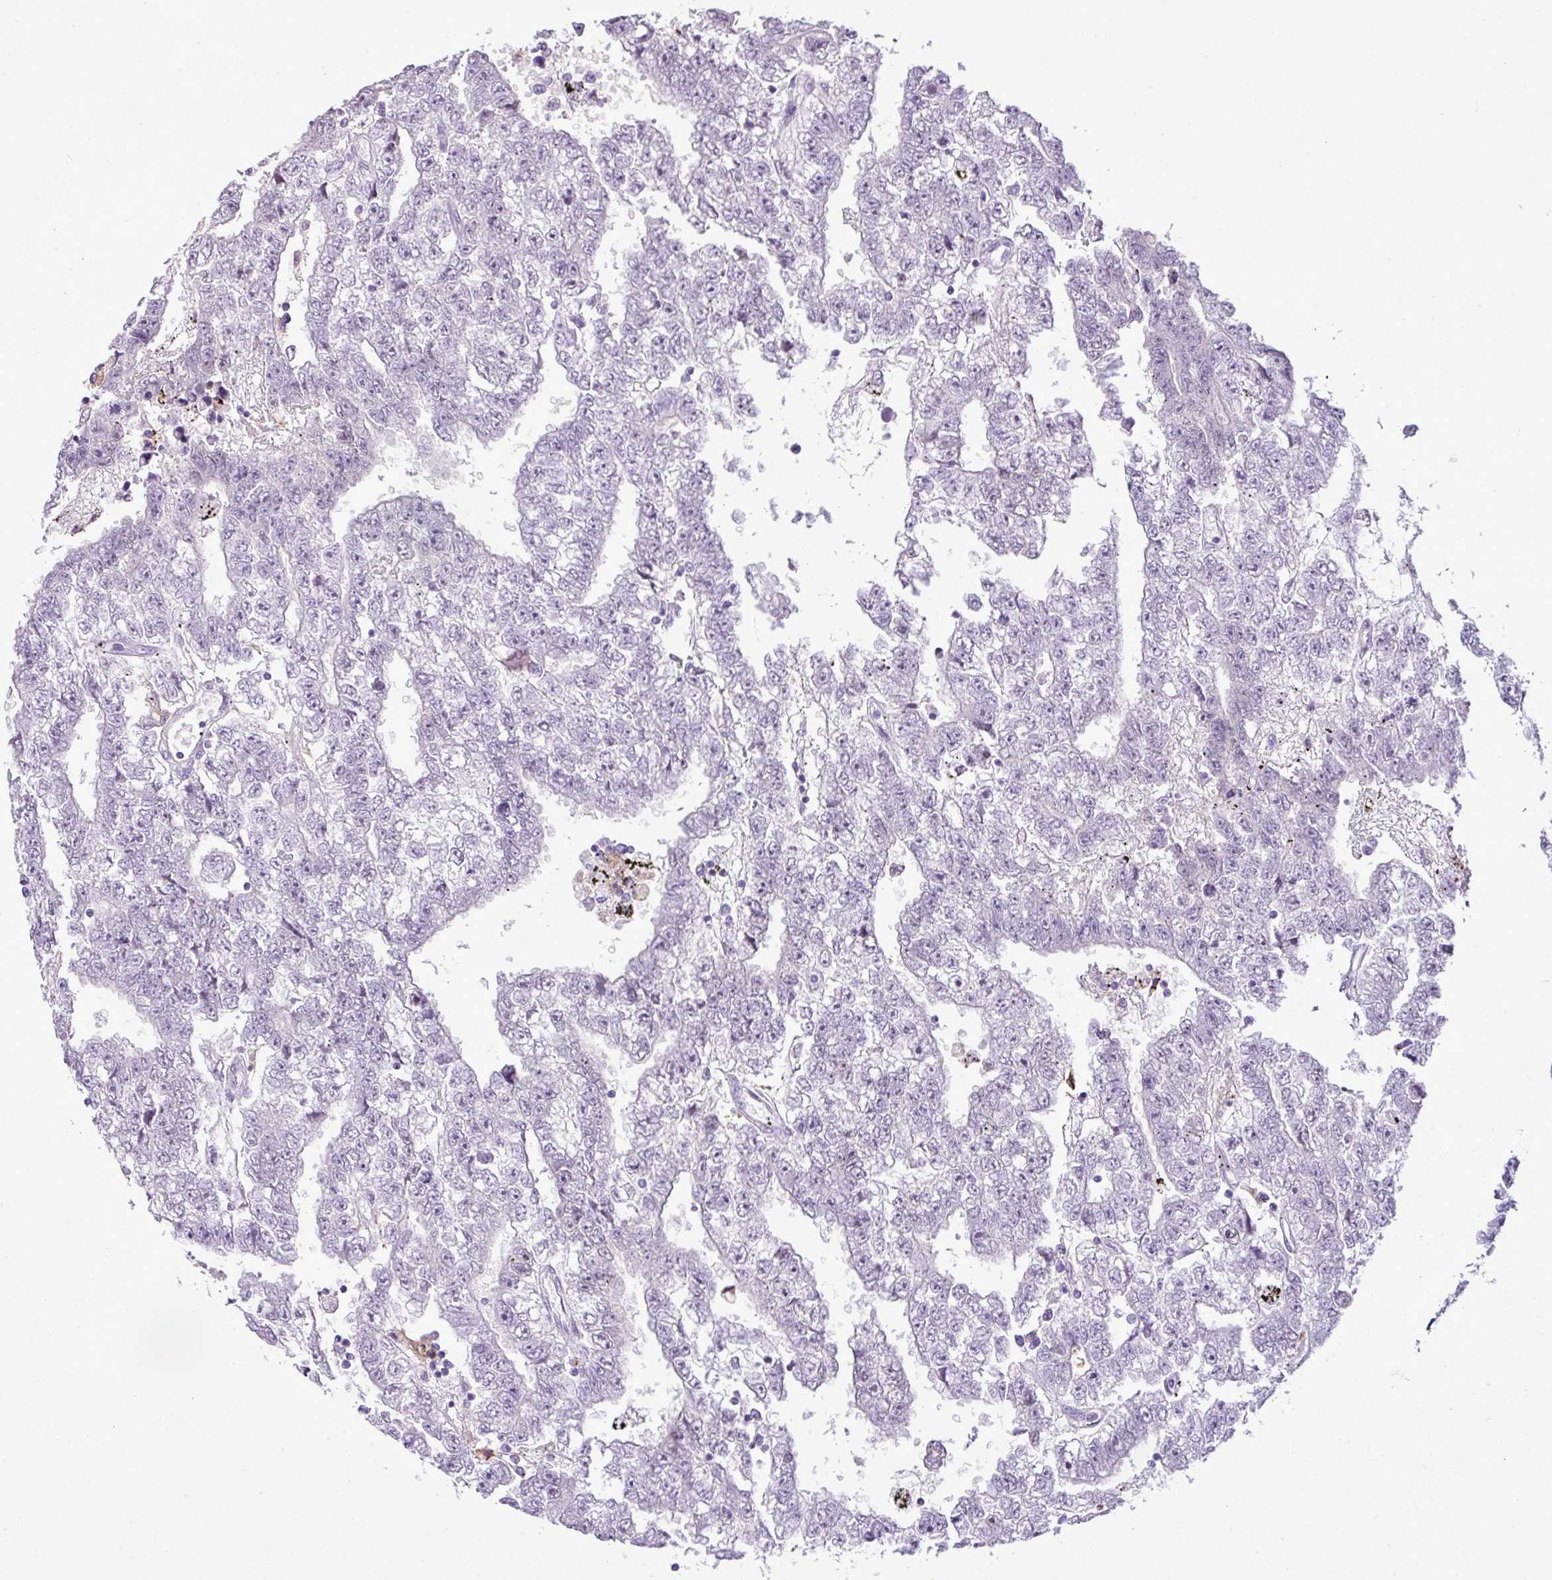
{"staining": {"intensity": "negative", "quantity": "none", "location": "none"}, "tissue": "testis cancer", "cell_type": "Tumor cells", "image_type": "cancer", "snomed": [{"axis": "morphology", "description": "Carcinoma, Embryonal, NOS"}, {"axis": "topography", "description": "Testis"}], "caption": "Immunohistochemistry (IHC) of testis cancer (embryonal carcinoma) shows no positivity in tumor cells.", "gene": "RBMXL2", "patient": {"sex": "male", "age": 25}}